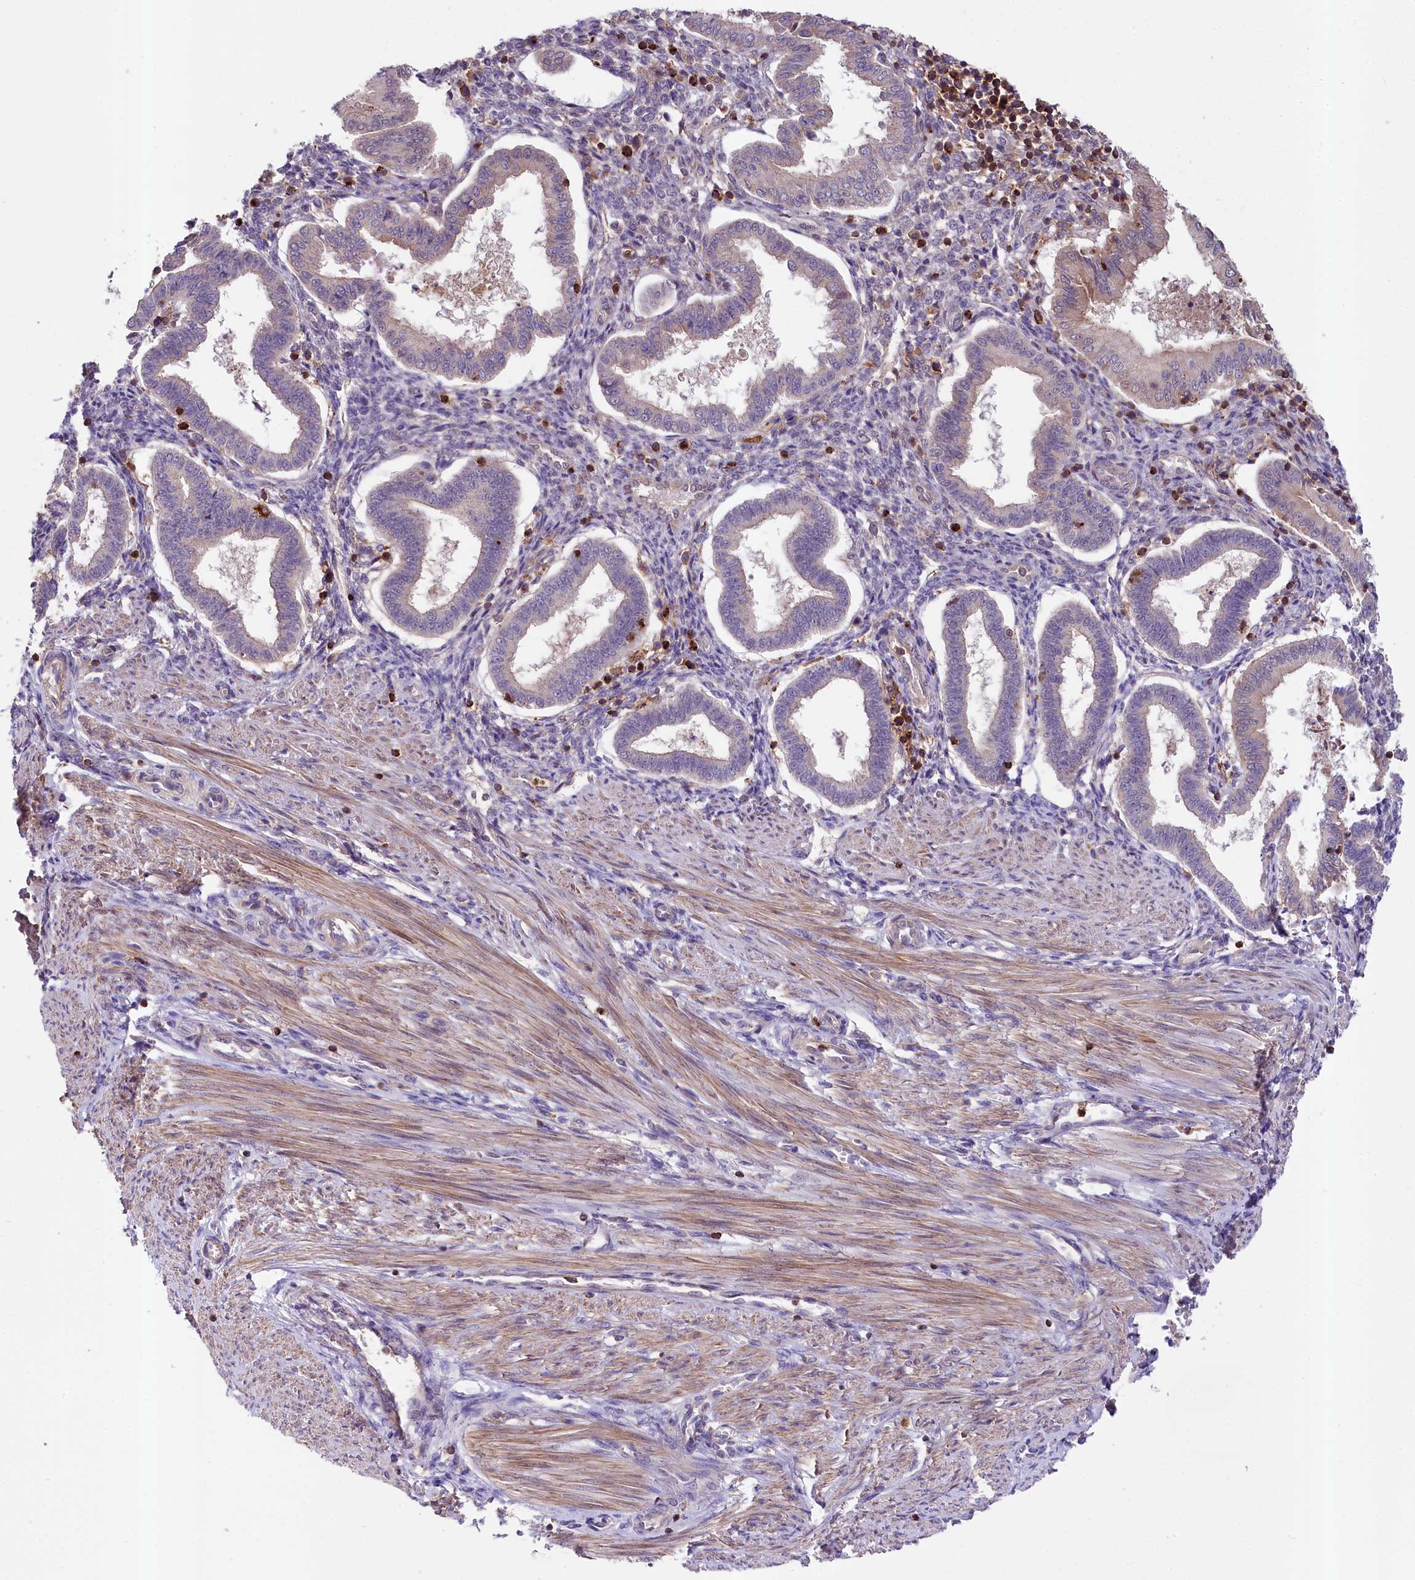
{"staining": {"intensity": "weak", "quantity": "25%-75%", "location": "cytoplasmic/membranous"}, "tissue": "endometrium", "cell_type": "Cells in endometrial stroma", "image_type": "normal", "snomed": [{"axis": "morphology", "description": "Normal tissue, NOS"}, {"axis": "topography", "description": "Endometrium"}], "caption": "There is low levels of weak cytoplasmic/membranous expression in cells in endometrial stroma of normal endometrium, as demonstrated by immunohistochemical staining (brown color).", "gene": "SKIDA1", "patient": {"sex": "female", "age": 24}}